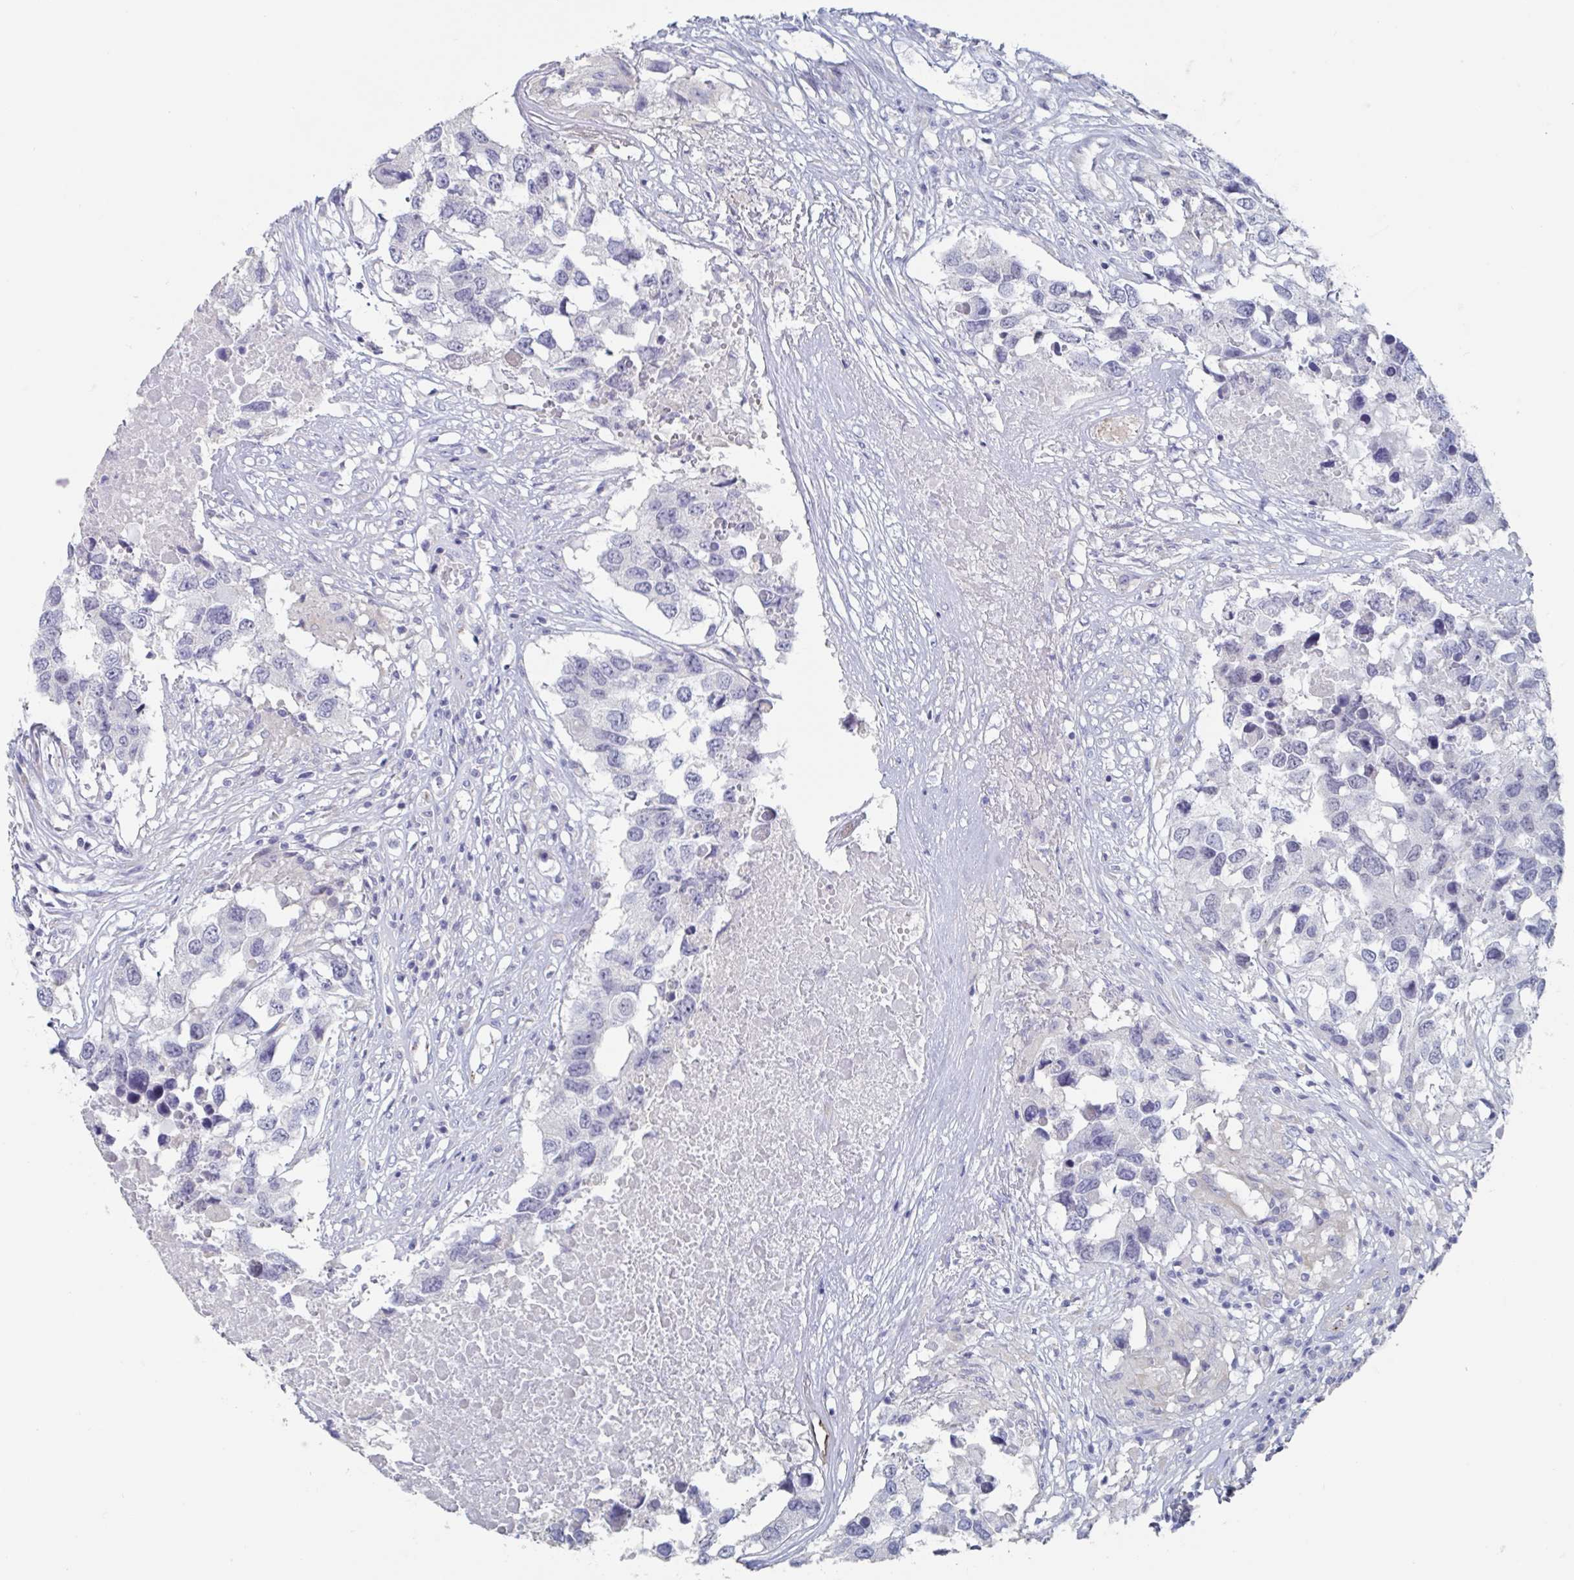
{"staining": {"intensity": "negative", "quantity": "none", "location": "none"}, "tissue": "testis cancer", "cell_type": "Tumor cells", "image_type": "cancer", "snomed": [{"axis": "morphology", "description": "Carcinoma, Embryonal, NOS"}, {"axis": "topography", "description": "Testis"}], "caption": "IHC photomicrograph of neoplastic tissue: embryonal carcinoma (testis) stained with DAB demonstrates no significant protein positivity in tumor cells.", "gene": "ABHD16A", "patient": {"sex": "male", "age": 83}}